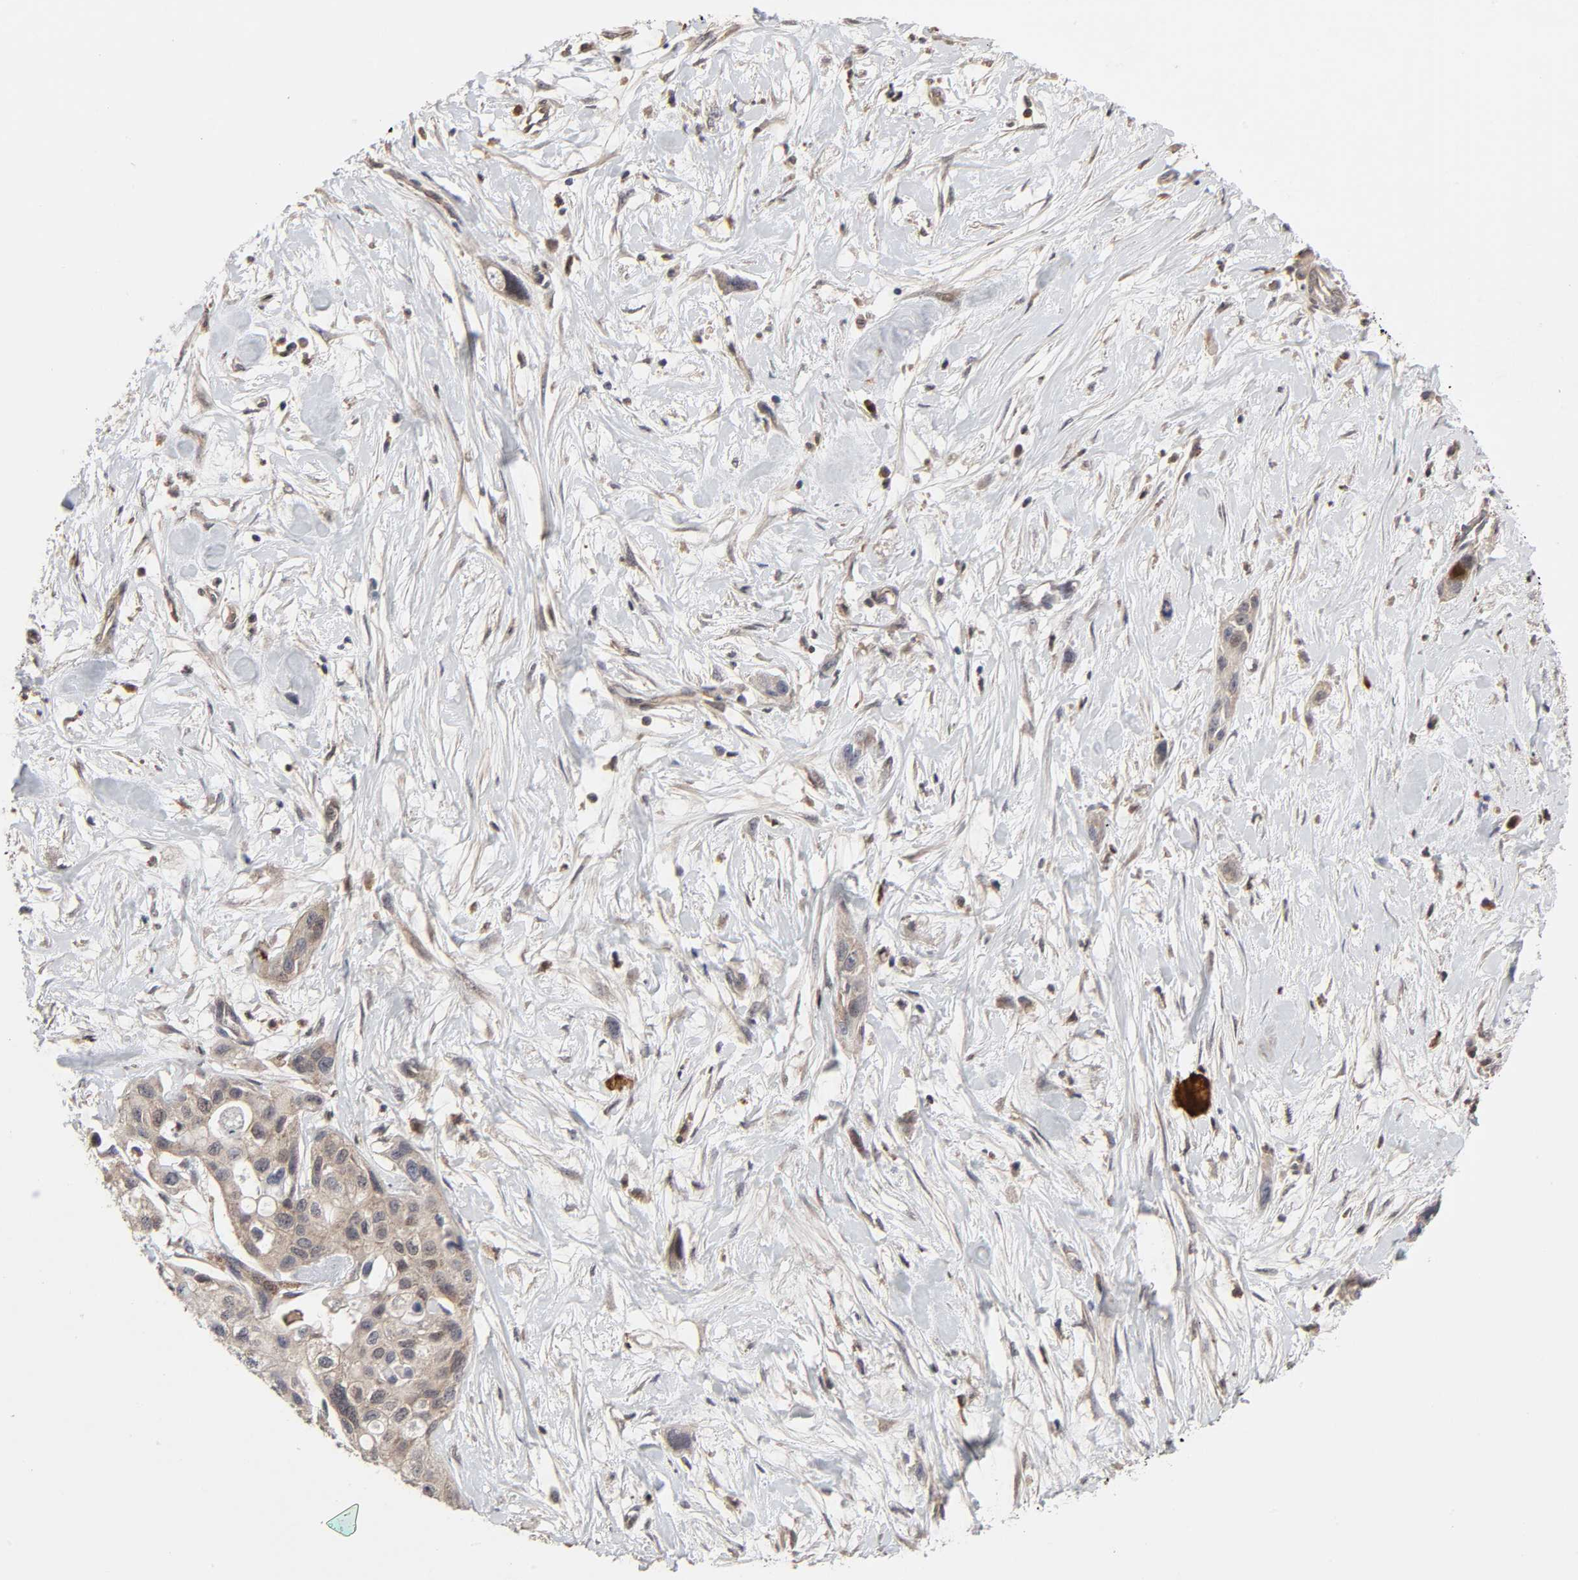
{"staining": {"intensity": "weak", "quantity": ">75%", "location": "cytoplasmic/membranous,nuclear"}, "tissue": "pancreatic cancer", "cell_type": "Tumor cells", "image_type": "cancer", "snomed": [{"axis": "morphology", "description": "Adenocarcinoma, NOS"}, {"axis": "topography", "description": "Pancreas"}], "caption": "Immunohistochemical staining of human pancreatic adenocarcinoma exhibits low levels of weak cytoplasmic/membranous and nuclear protein staining in about >75% of tumor cells. Using DAB (3,3'-diaminobenzidine) (brown) and hematoxylin (blue) stains, captured at high magnification using brightfield microscopy.", "gene": "CASP9", "patient": {"sex": "female", "age": 60}}